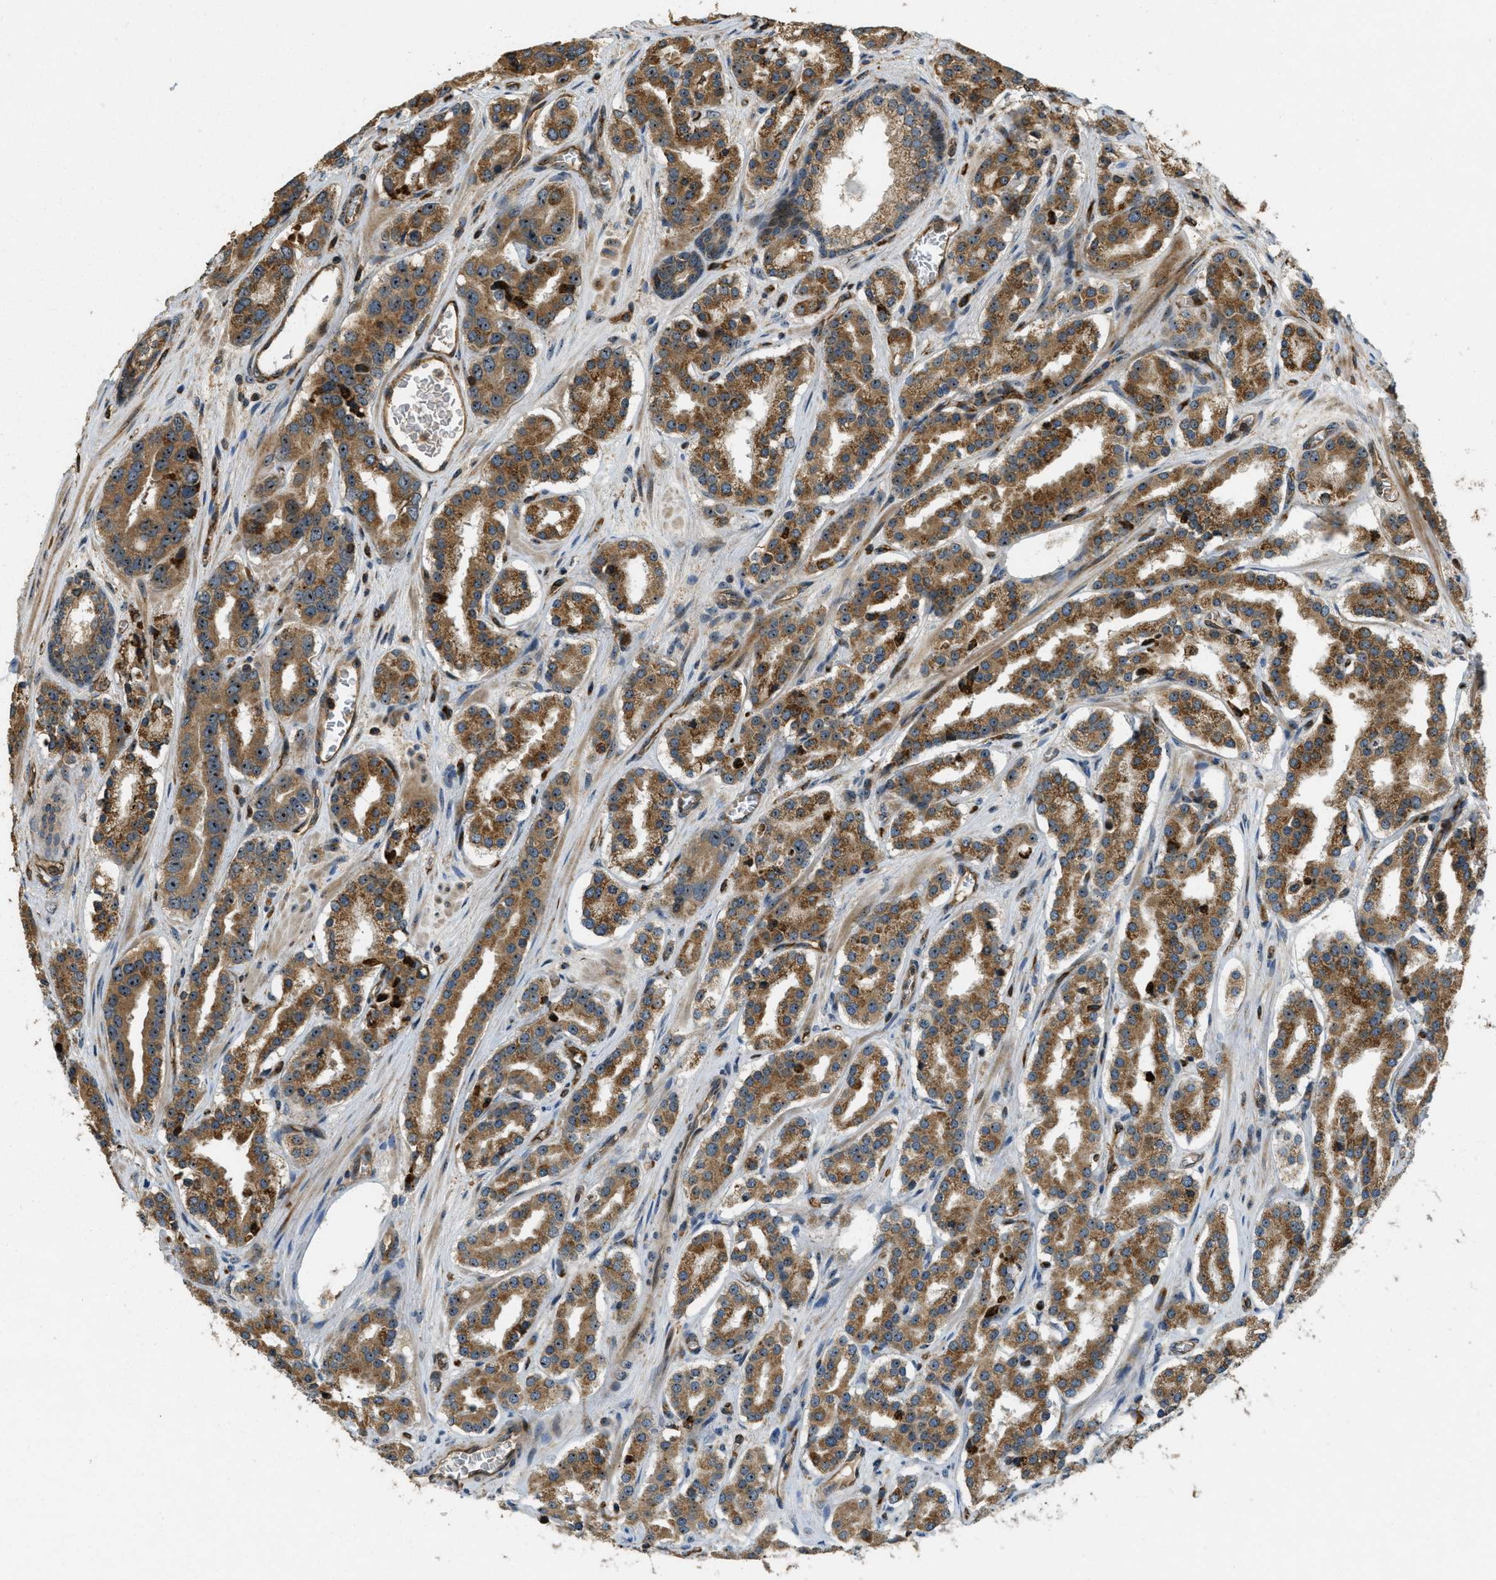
{"staining": {"intensity": "strong", "quantity": ">75%", "location": "cytoplasmic/membranous"}, "tissue": "prostate cancer", "cell_type": "Tumor cells", "image_type": "cancer", "snomed": [{"axis": "morphology", "description": "Adenocarcinoma, High grade"}, {"axis": "topography", "description": "Prostate"}], "caption": "A micrograph of human prostate cancer stained for a protein displays strong cytoplasmic/membranous brown staining in tumor cells.", "gene": "LRP12", "patient": {"sex": "male", "age": 60}}